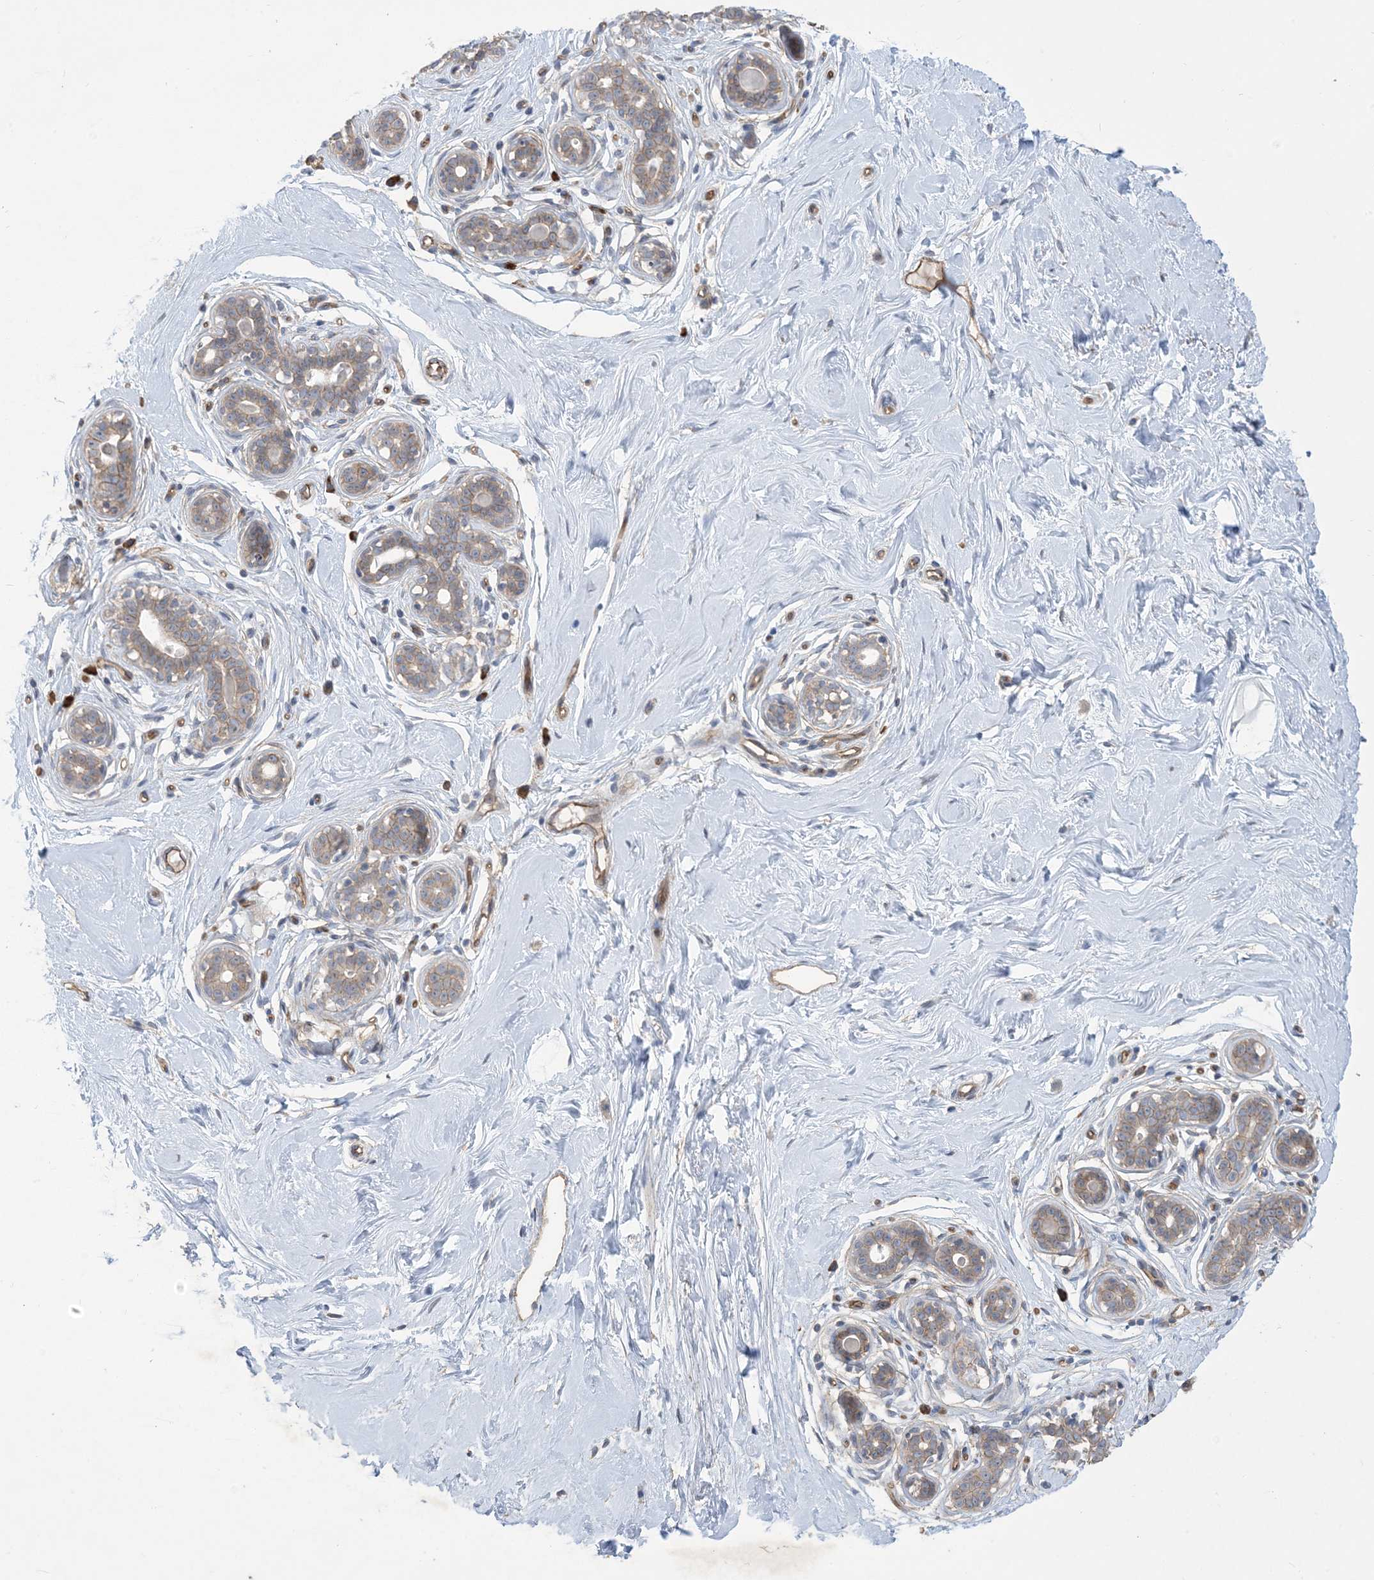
{"staining": {"intensity": "negative", "quantity": "none", "location": "none"}, "tissue": "breast", "cell_type": "Adipocytes", "image_type": "normal", "snomed": [{"axis": "morphology", "description": "Normal tissue, NOS"}, {"axis": "morphology", "description": "Adenoma, NOS"}, {"axis": "topography", "description": "Breast"}], "caption": "Immunohistochemistry (IHC) image of normal breast: human breast stained with DAB demonstrates no significant protein positivity in adipocytes.", "gene": "AOC1", "patient": {"sex": "female", "age": 23}}